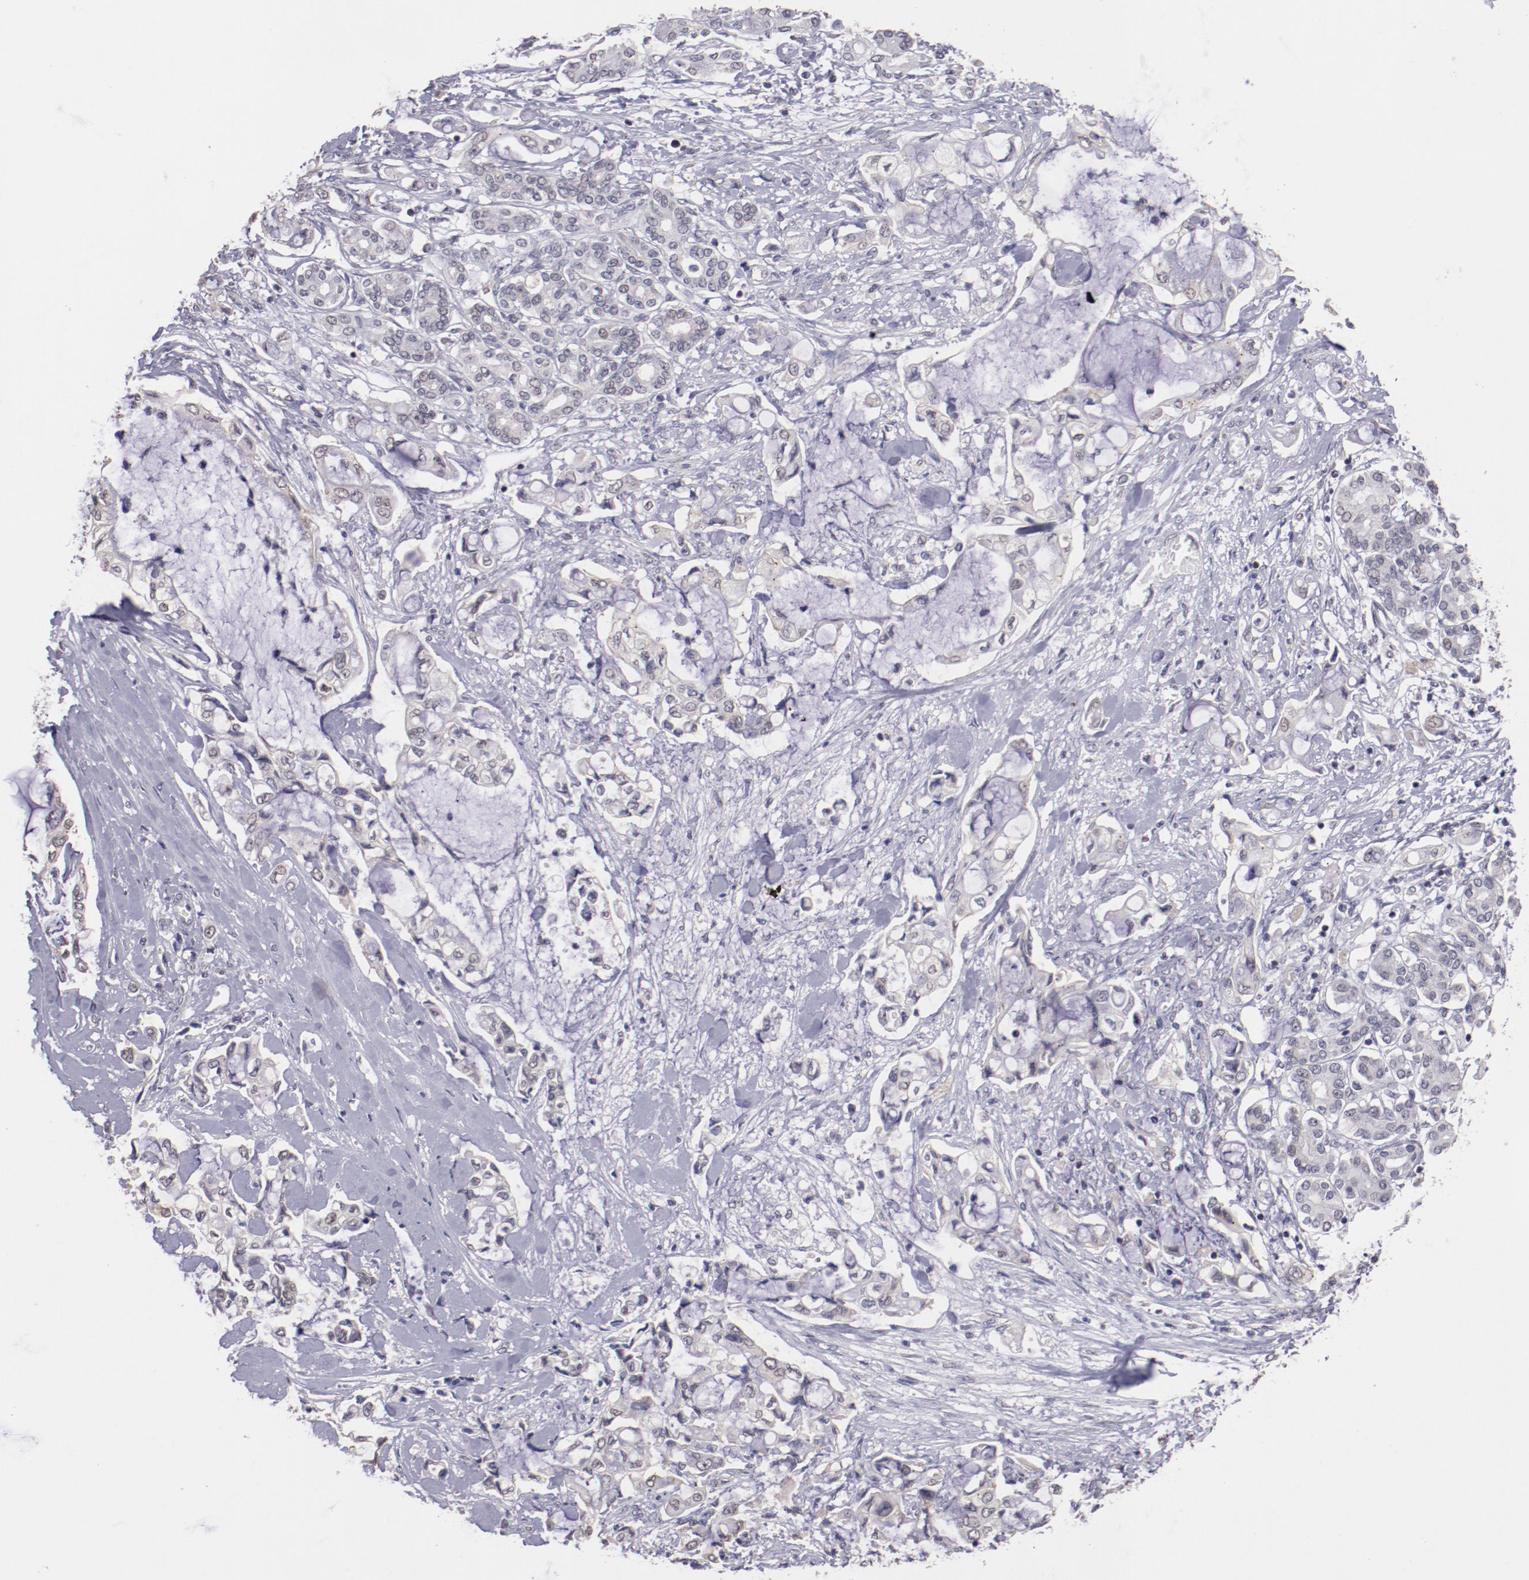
{"staining": {"intensity": "weak", "quantity": "25%-75%", "location": "nuclear"}, "tissue": "pancreatic cancer", "cell_type": "Tumor cells", "image_type": "cancer", "snomed": [{"axis": "morphology", "description": "Adenocarcinoma, NOS"}, {"axis": "topography", "description": "Pancreas"}], "caption": "IHC (DAB) staining of pancreatic cancer demonstrates weak nuclear protein positivity in about 25%-75% of tumor cells. The protein of interest is stained brown, and the nuclei are stained in blue (DAB IHC with brightfield microscopy, high magnification).", "gene": "NRXN3", "patient": {"sex": "female", "age": 70}}